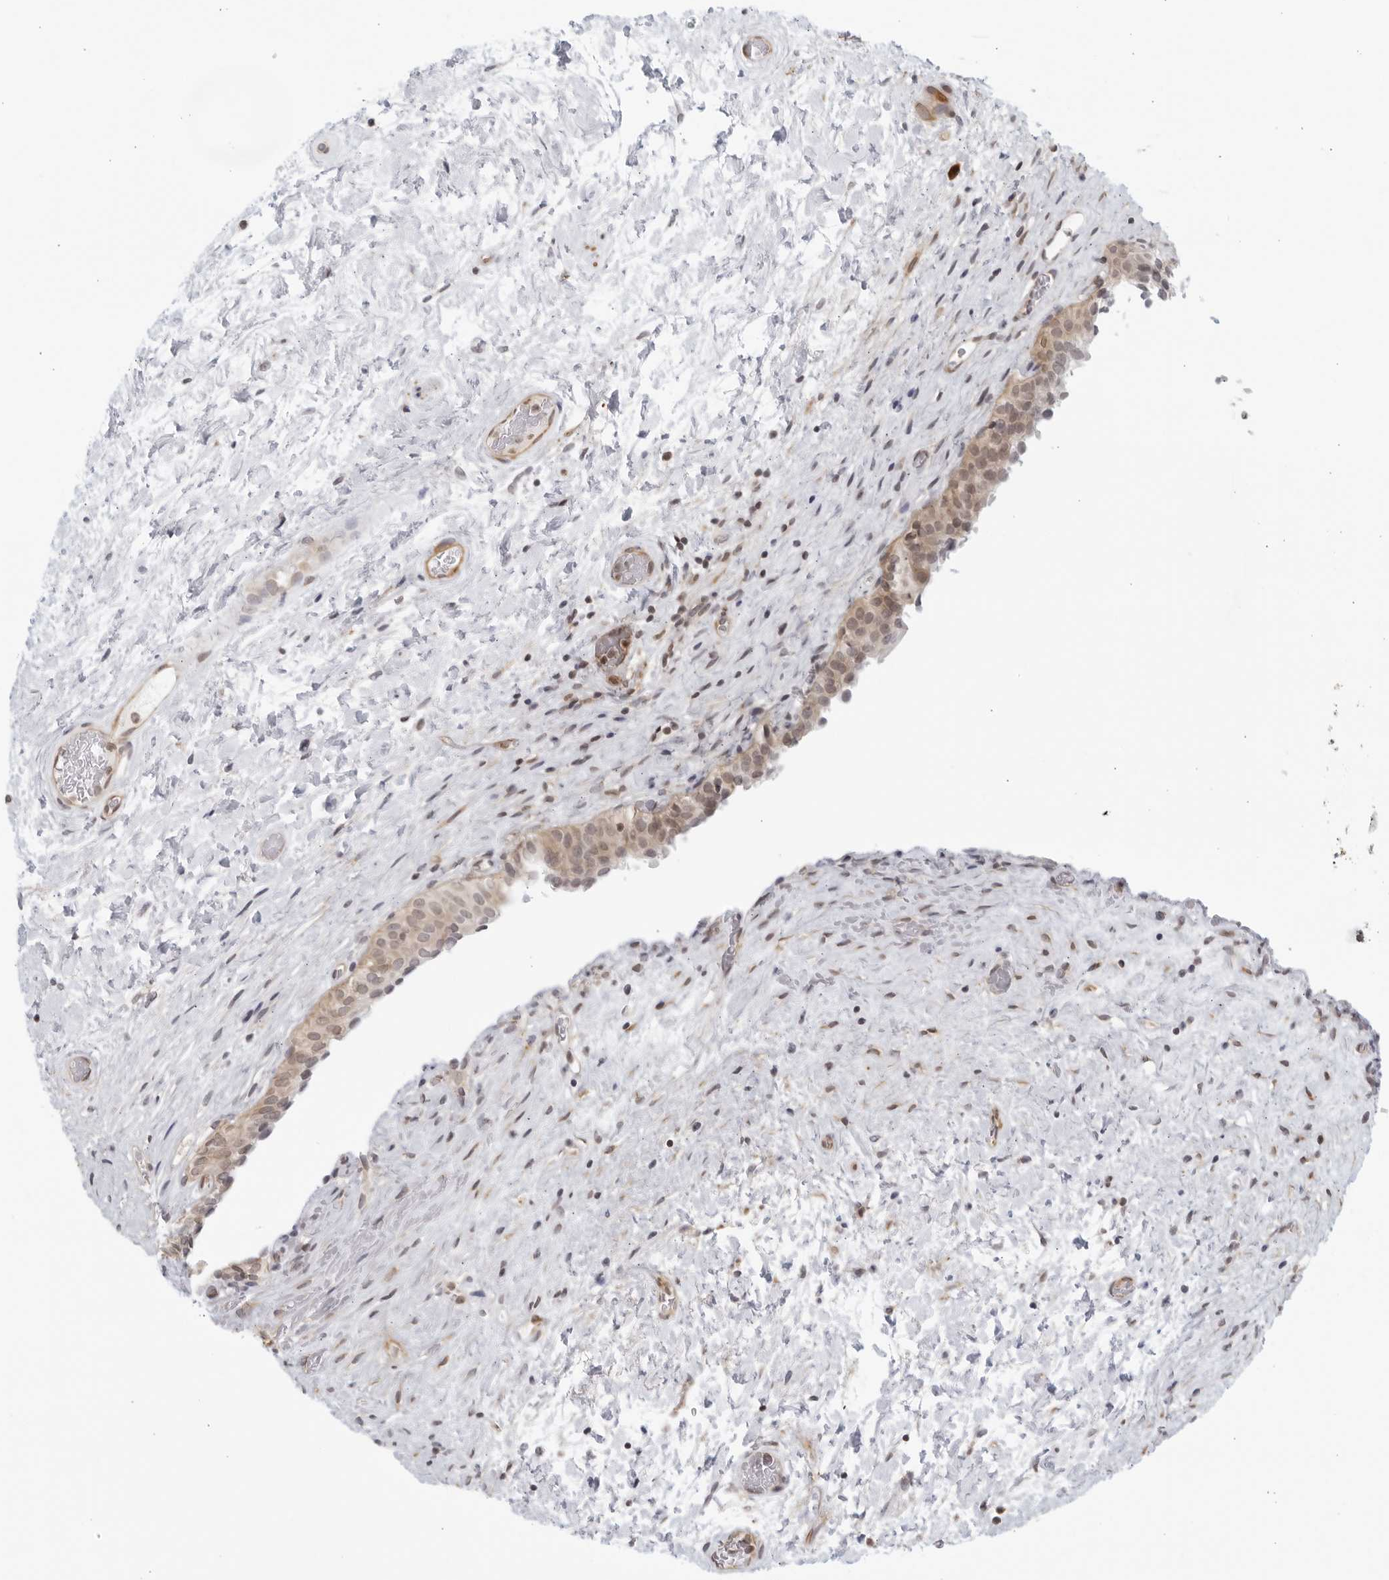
{"staining": {"intensity": "weak", "quantity": "25%-75%", "location": "cytoplasmic/membranous"}, "tissue": "urinary bladder", "cell_type": "Urothelial cells", "image_type": "normal", "snomed": [{"axis": "morphology", "description": "Normal tissue, NOS"}, {"axis": "topography", "description": "Urinary bladder"}], "caption": "Immunohistochemical staining of normal human urinary bladder shows weak cytoplasmic/membranous protein positivity in approximately 25%-75% of urothelial cells.", "gene": "SERTAD4", "patient": {"sex": "male", "age": 74}}